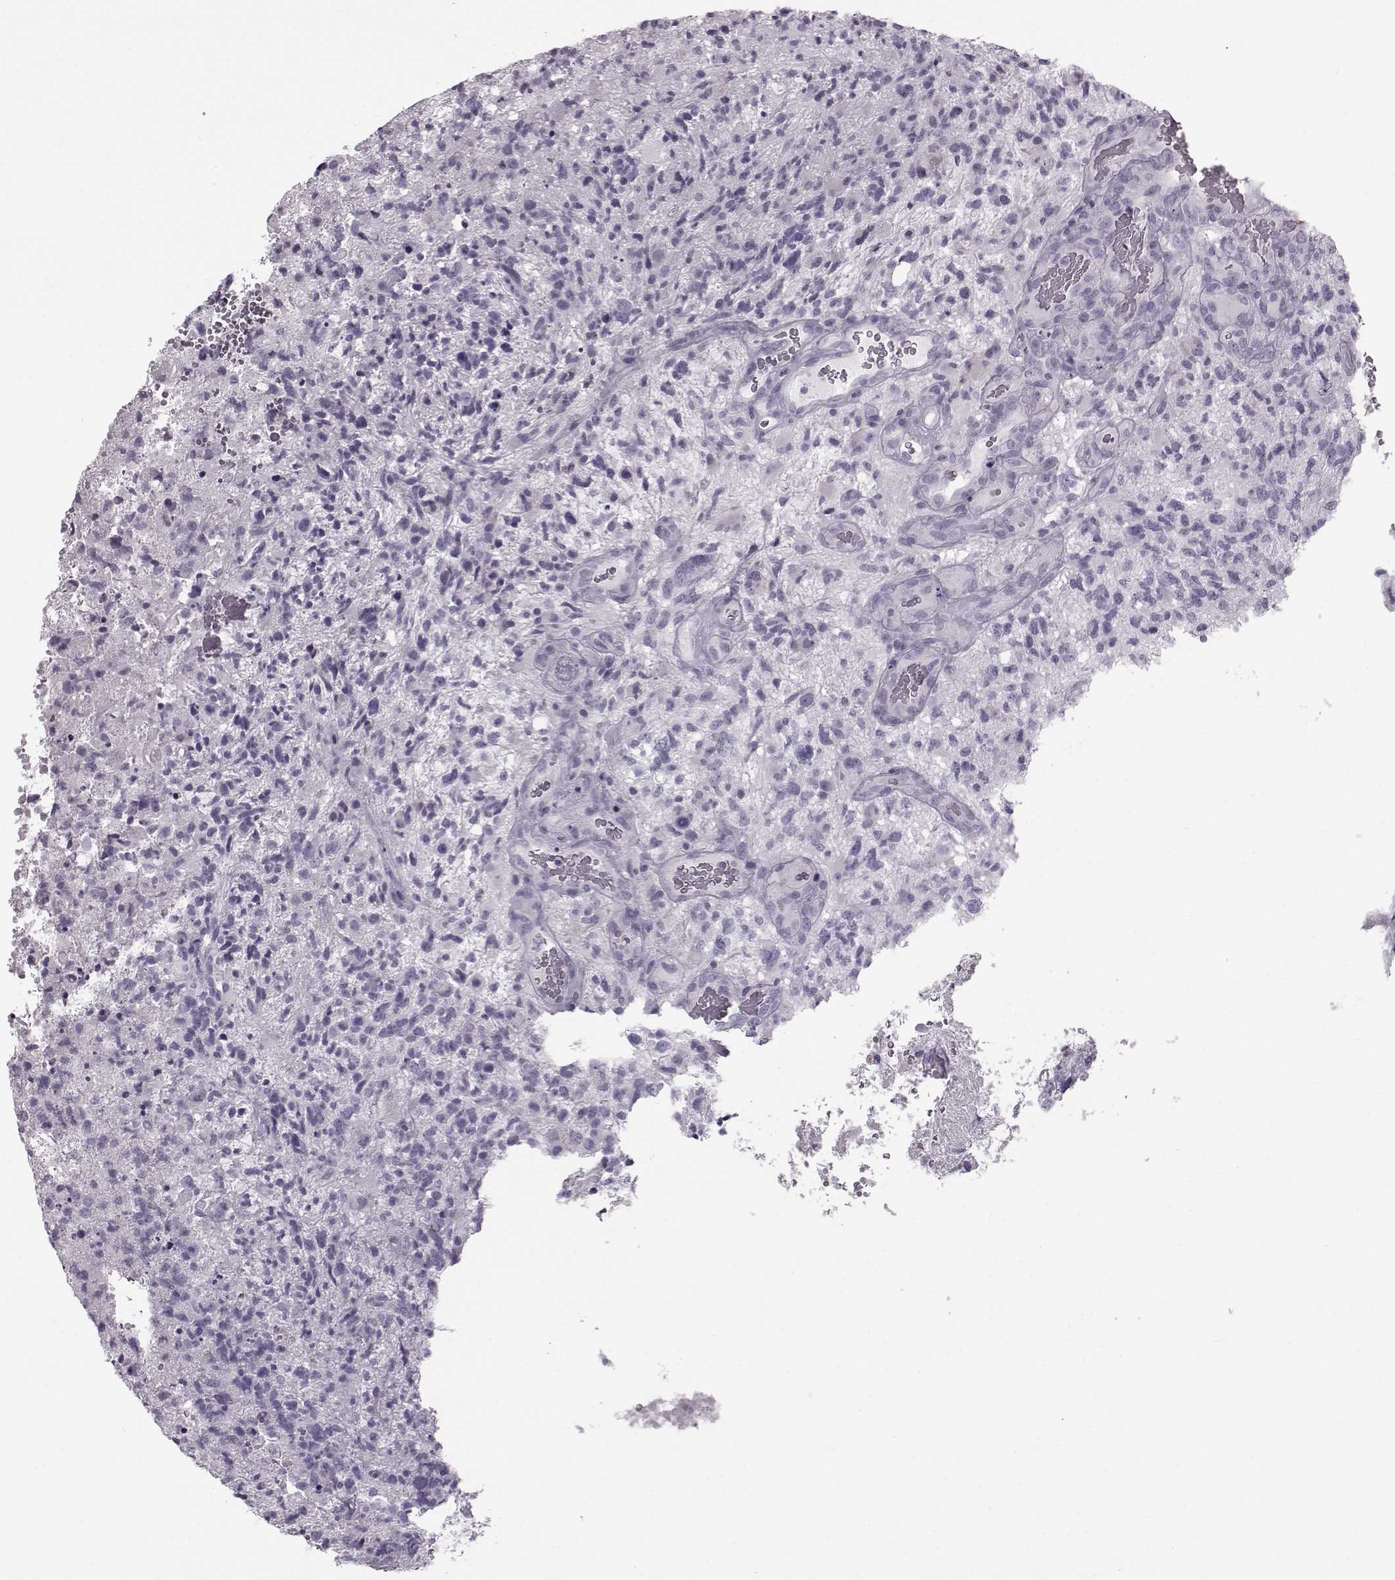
{"staining": {"intensity": "negative", "quantity": "none", "location": "none"}, "tissue": "glioma", "cell_type": "Tumor cells", "image_type": "cancer", "snomed": [{"axis": "morphology", "description": "Glioma, malignant, High grade"}, {"axis": "topography", "description": "Brain"}], "caption": "The IHC image has no significant expression in tumor cells of glioma tissue.", "gene": "JSRP1", "patient": {"sex": "female", "age": 71}}